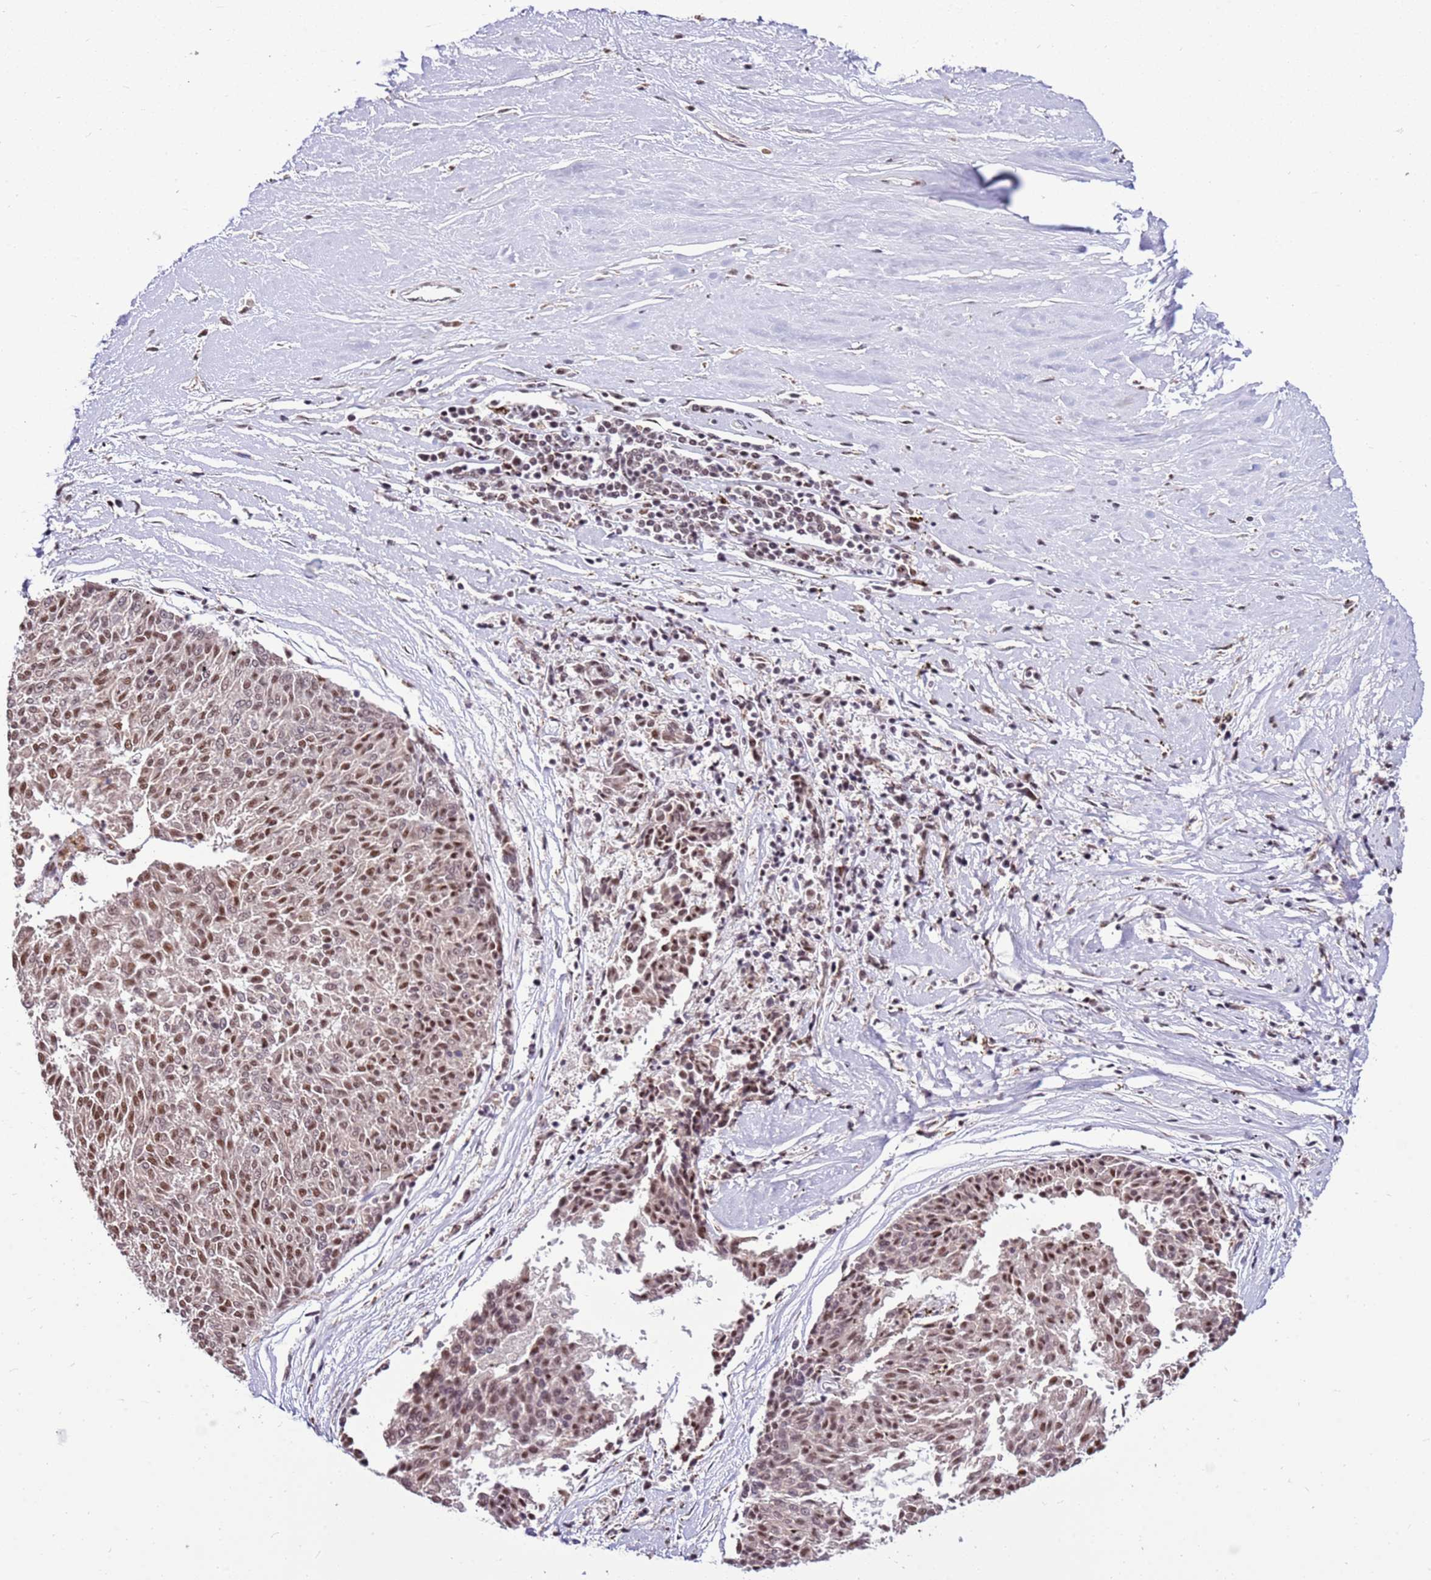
{"staining": {"intensity": "moderate", "quantity": ">75%", "location": "nuclear"}, "tissue": "melanoma", "cell_type": "Tumor cells", "image_type": "cancer", "snomed": [{"axis": "morphology", "description": "Malignant melanoma, NOS"}, {"axis": "topography", "description": "Skin"}], "caption": "Tumor cells demonstrate moderate nuclear staining in about >75% of cells in malignant melanoma.", "gene": "AKAP8L", "patient": {"sex": "female", "age": 72}}